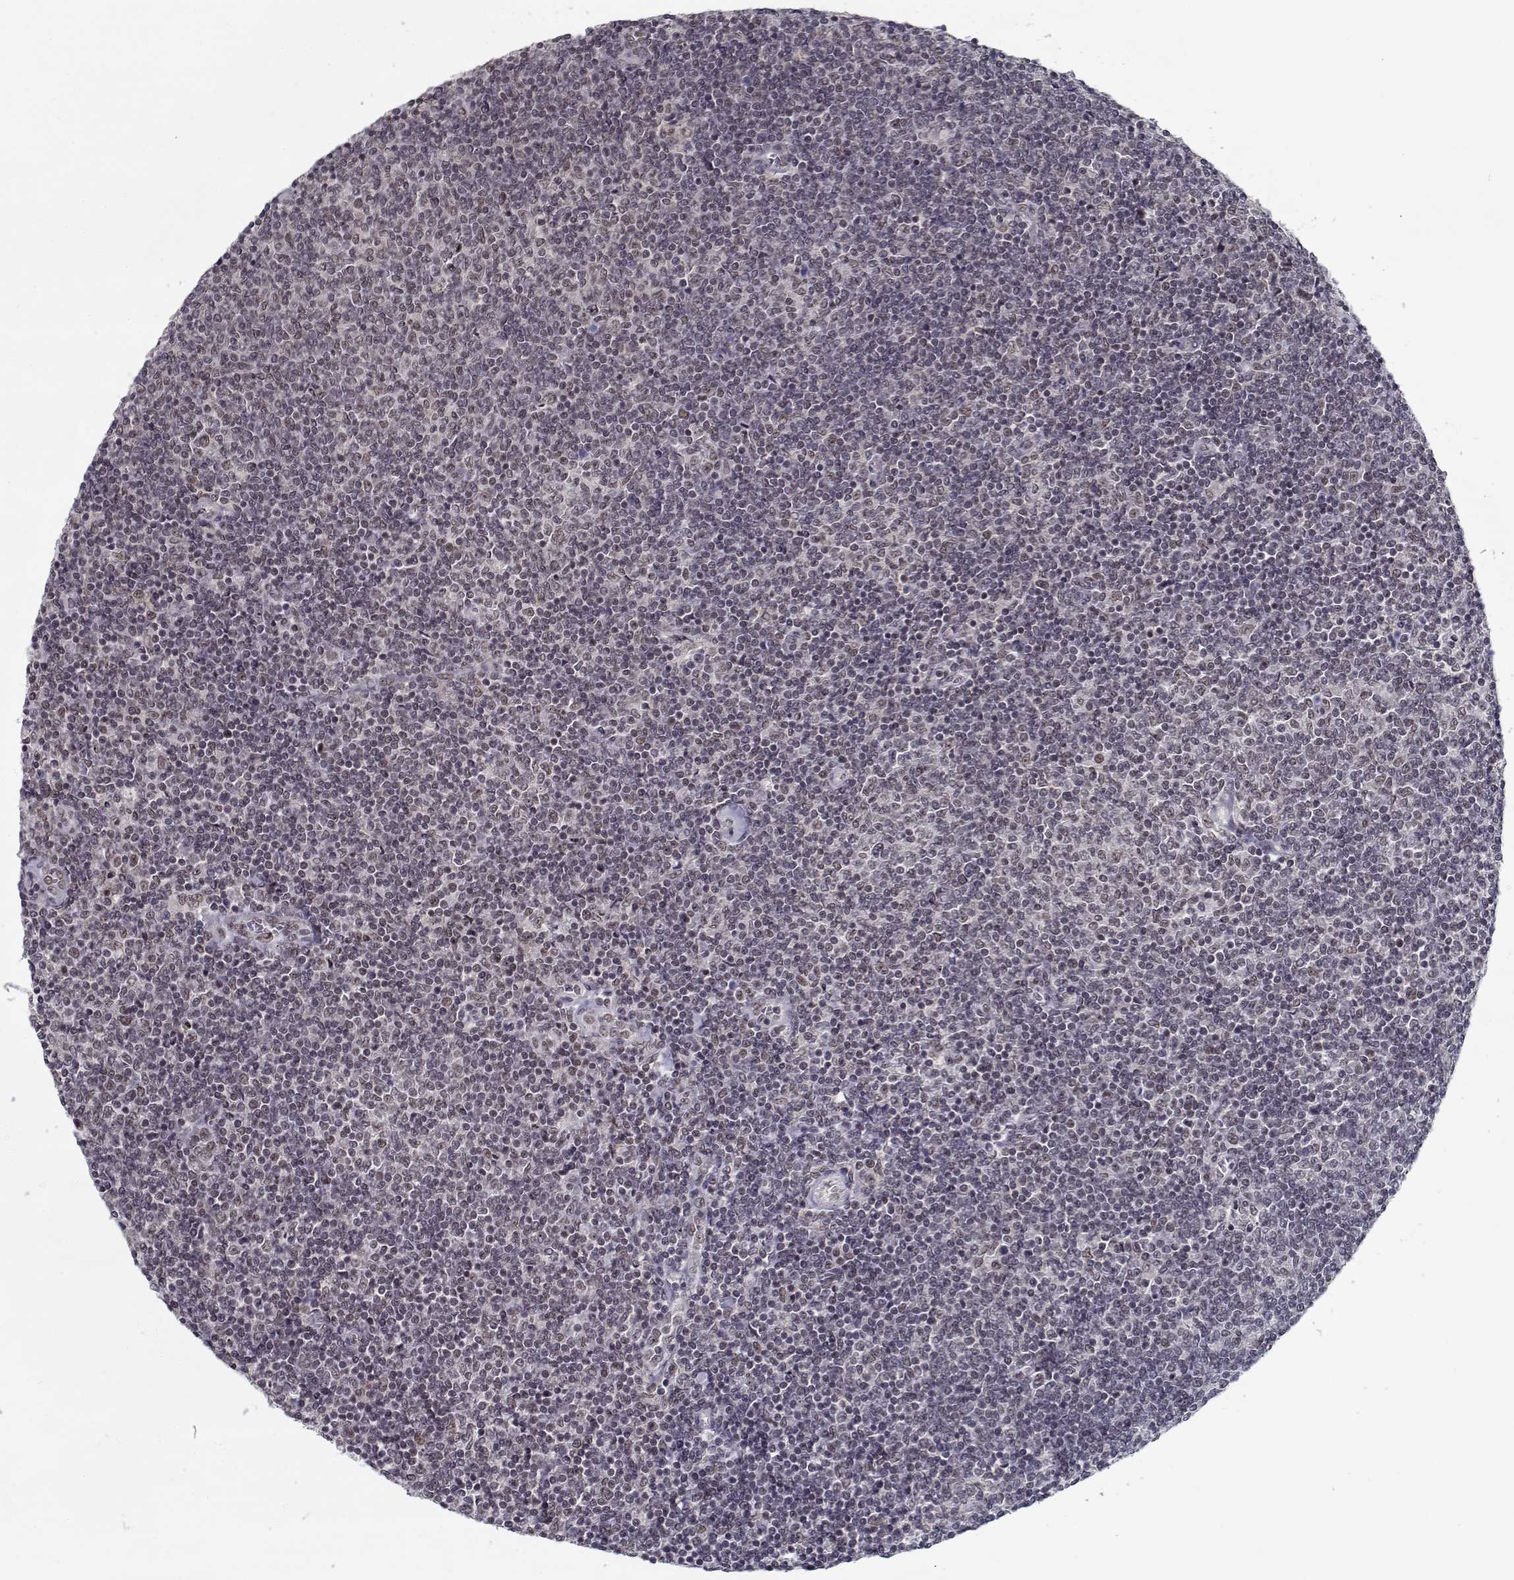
{"staining": {"intensity": "negative", "quantity": "none", "location": "none"}, "tissue": "lymphoma", "cell_type": "Tumor cells", "image_type": "cancer", "snomed": [{"axis": "morphology", "description": "Malignant lymphoma, non-Hodgkin's type, Low grade"}, {"axis": "topography", "description": "Lymph node"}], "caption": "Tumor cells are negative for protein expression in human low-grade malignant lymphoma, non-Hodgkin's type.", "gene": "TESPA1", "patient": {"sex": "male", "age": 52}}